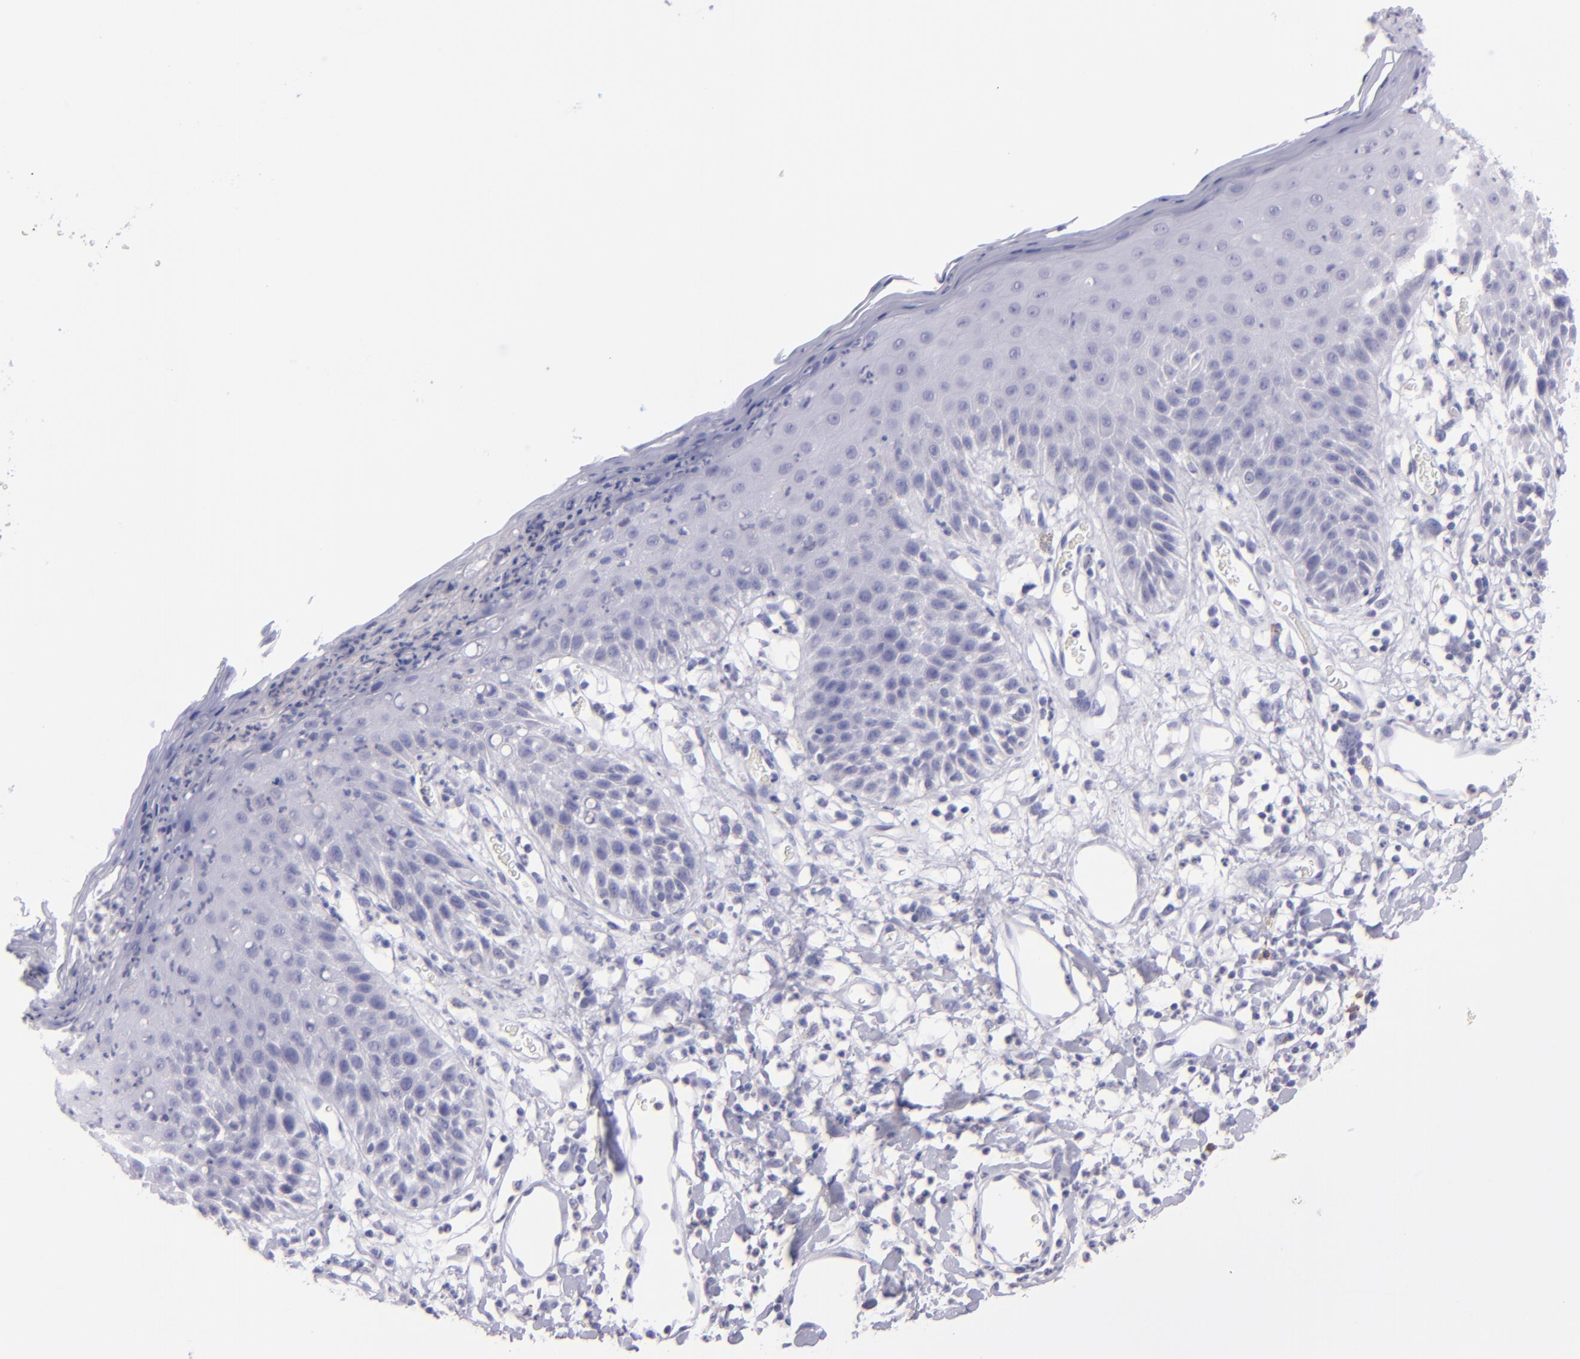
{"staining": {"intensity": "negative", "quantity": "none", "location": "none"}, "tissue": "skin", "cell_type": "Epidermal cells", "image_type": "normal", "snomed": [{"axis": "morphology", "description": "Normal tissue, NOS"}, {"axis": "topography", "description": "Vulva"}, {"axis": "topography", "description": "Peripheral nerve tissue"}], "caption": "This is a photomicrograph of IHC staining of unremarkable skin, which shows no expression in epidermal cells.", "gene": "CD37", "patient": {"sex": "female", "age": 68}}